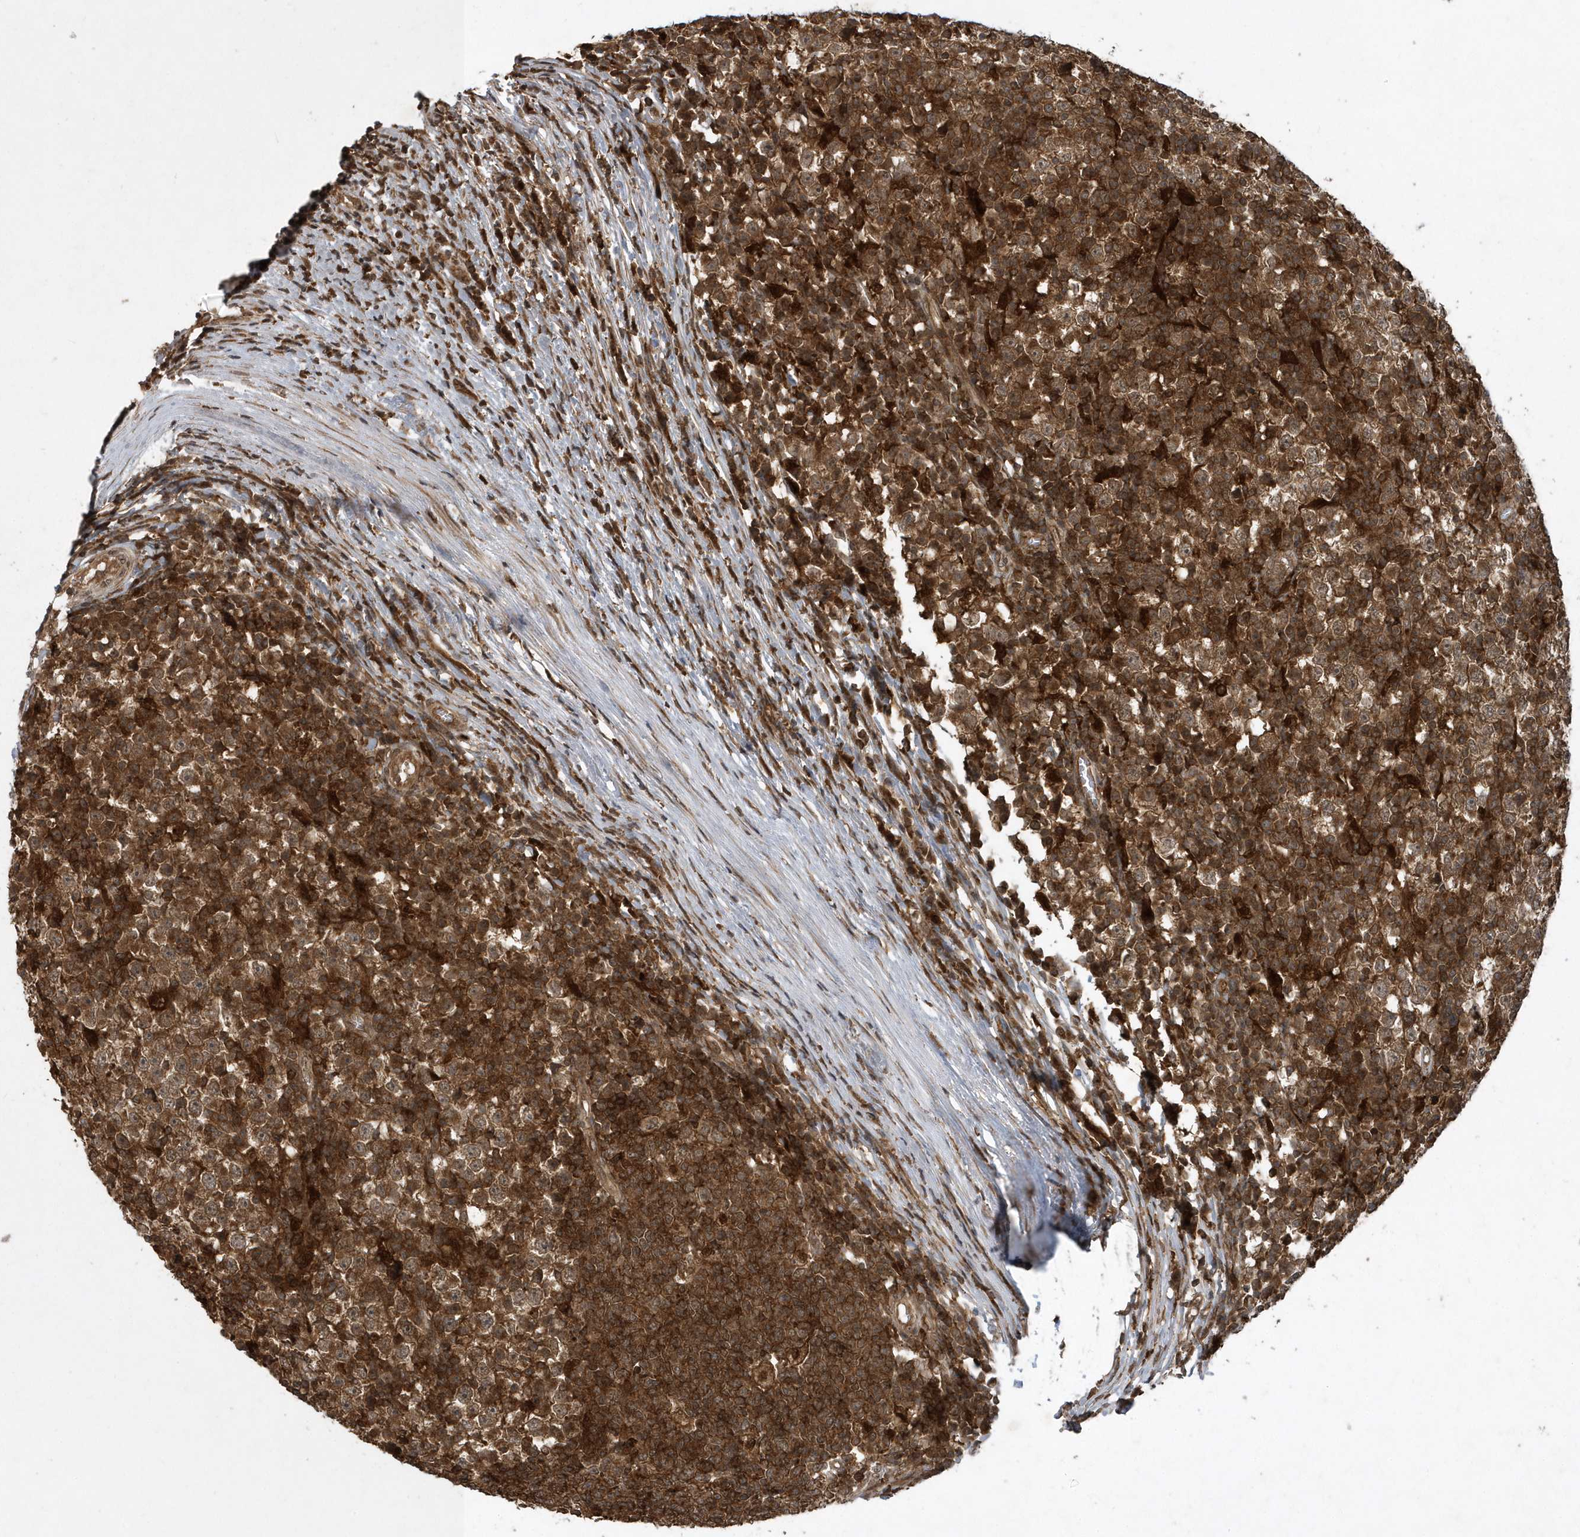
{"staining": {"intensity": "strong", "quantity": ">75%", "location": "cytoplasmic/membranous"}, "tissue": "testis cancer", "cell_type": "Tumor cells", "image_type": "cancer", "snomed": [{"axis": "morphology", "description": "Seminoma, NOS"}, {"axis": "topography", "description": "Testis"}], "caption": "Testis cancer tissue displays strong cytoplasmic/membranous expression in approximately >75% of tumor cells", "gene": "LACC1", "patient": {"sex": "male", "age": 65}}